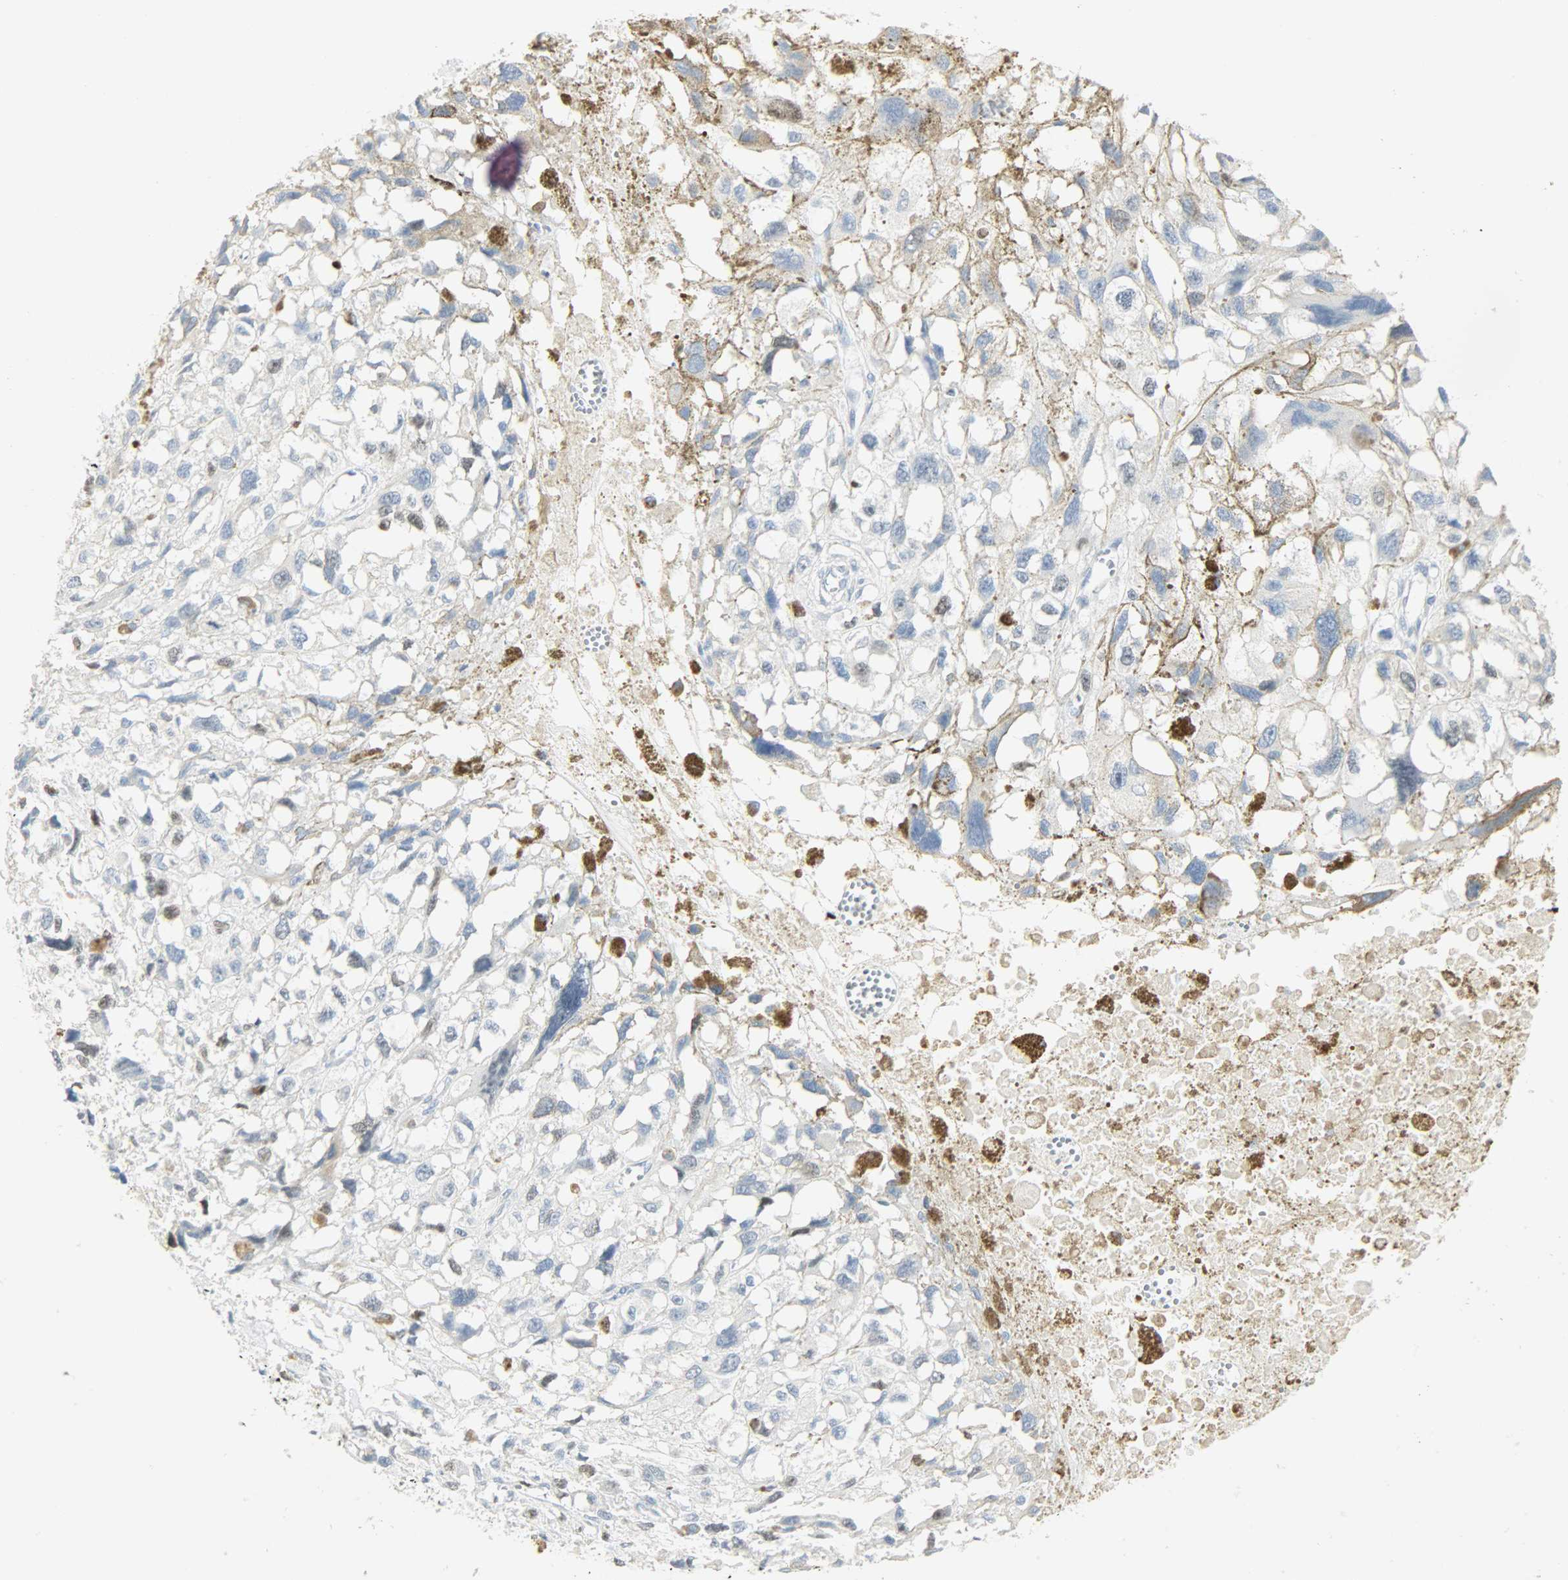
{"staining": {"intensity": "negative", "quantity": "none", "location": "none"}, "tissue": "melanoma", "cell_type": "Tumor cells", "image_type": "cancer", "snomed": [{"axis": "morphology", "description": "Malignant melanoma, Metastatic site"}, {"axis": "topography", "description": "Lymph node"}], "caption": "A high-resolution photomicrograph shows immunohistochemistry staining of melanoma, which exhibits no significant expression in tumor cells.", "gene": "HELLS", "patient": {"sex": "male", "age": 59}}